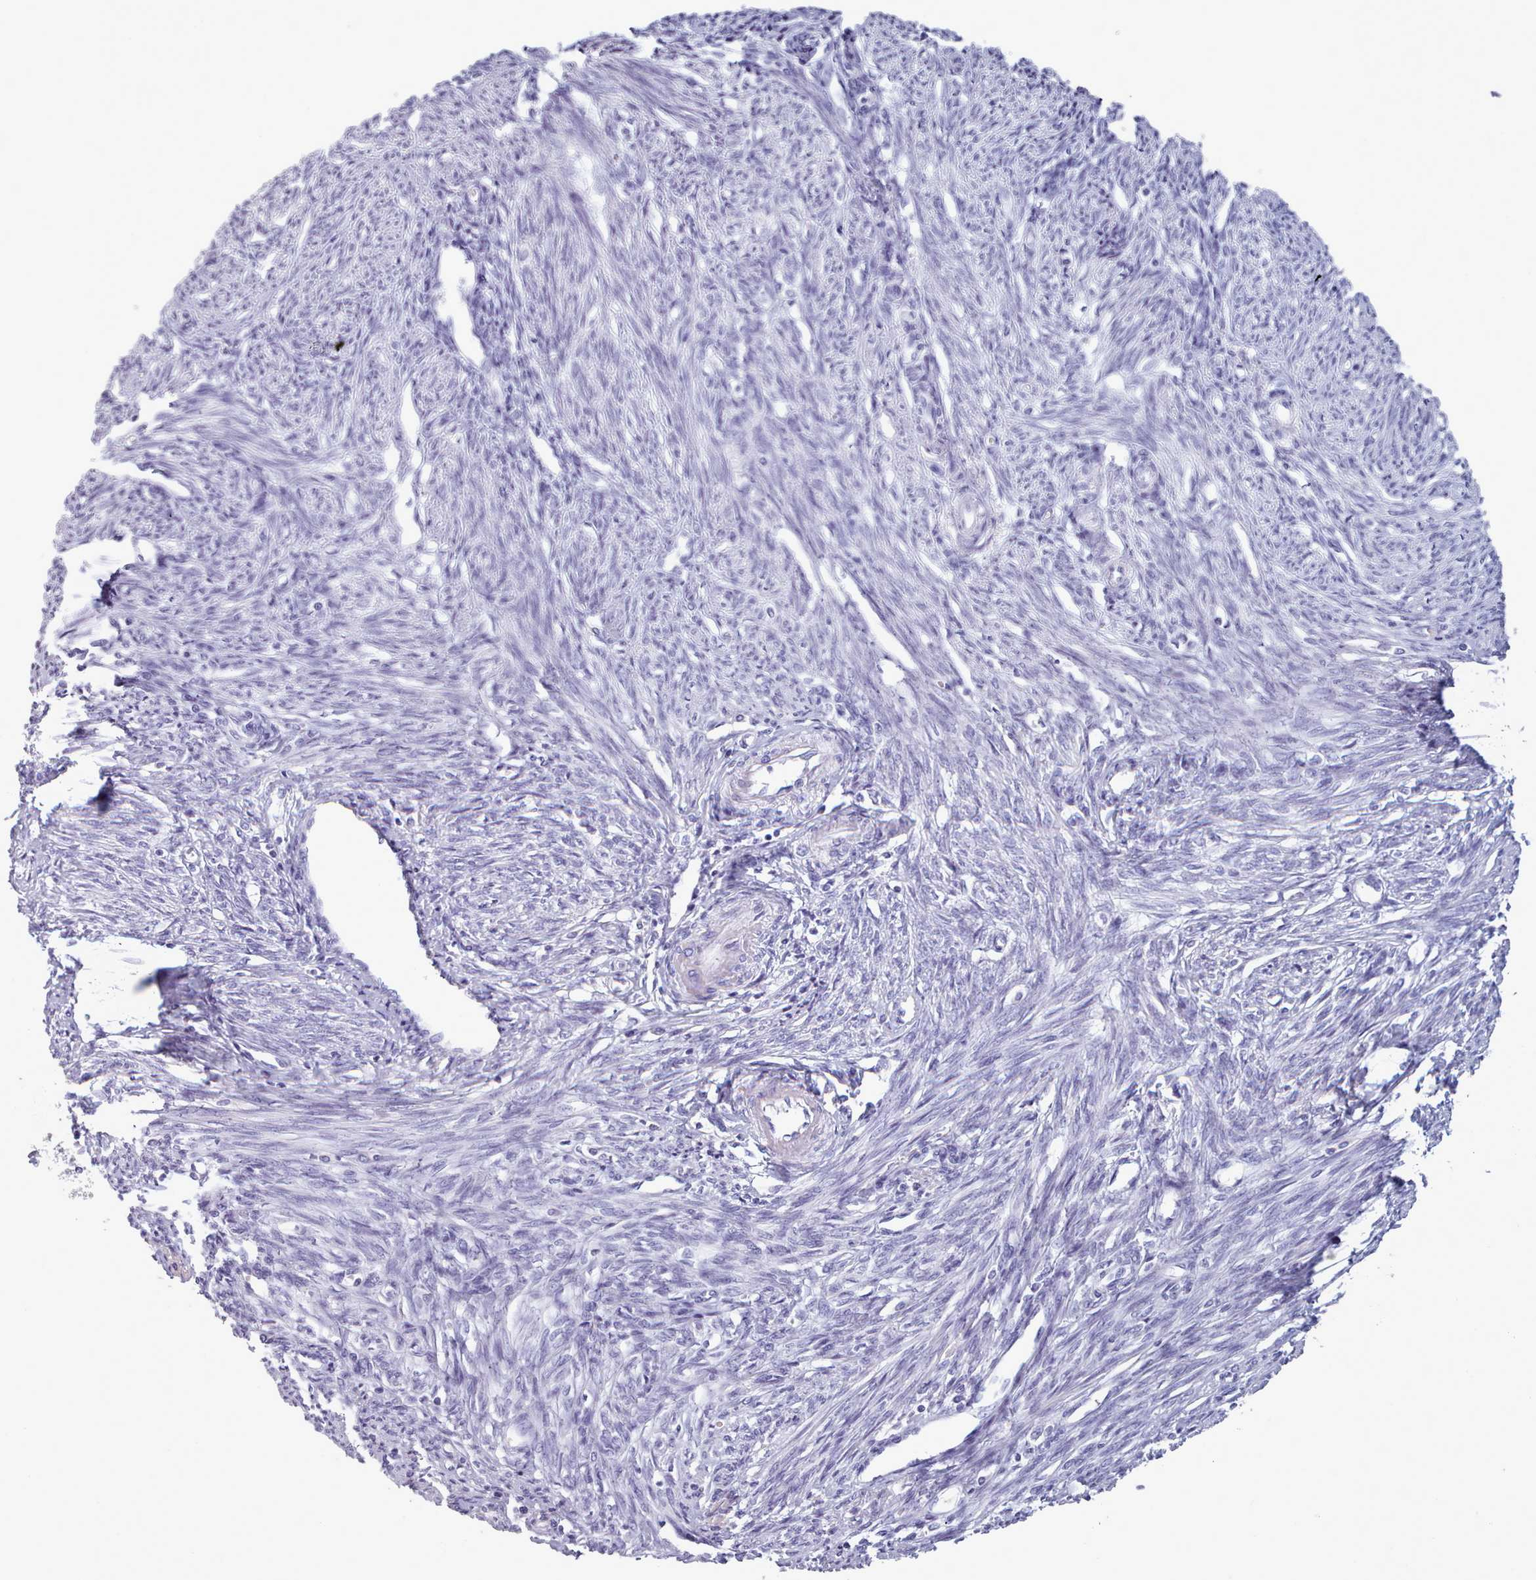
{"staining": {"intensity": "negative", "quantity": "none", "location": "none"}, "tissue": "endometrium", "cell_type": "Cells in endometrial stroma", "image_type": "normal", "snomed": [{"axis": "morphology", "description": "Normal tissue, NOS"}, {"axis": "topography", "description": "Endometrium"}], "caption": "This is an immunohistochemistry image of benign human endometrium. There is no expression in cells in endometrial stroma.", "gene": "ZNF43", "patient": {"sex": "female", "age": 56}}